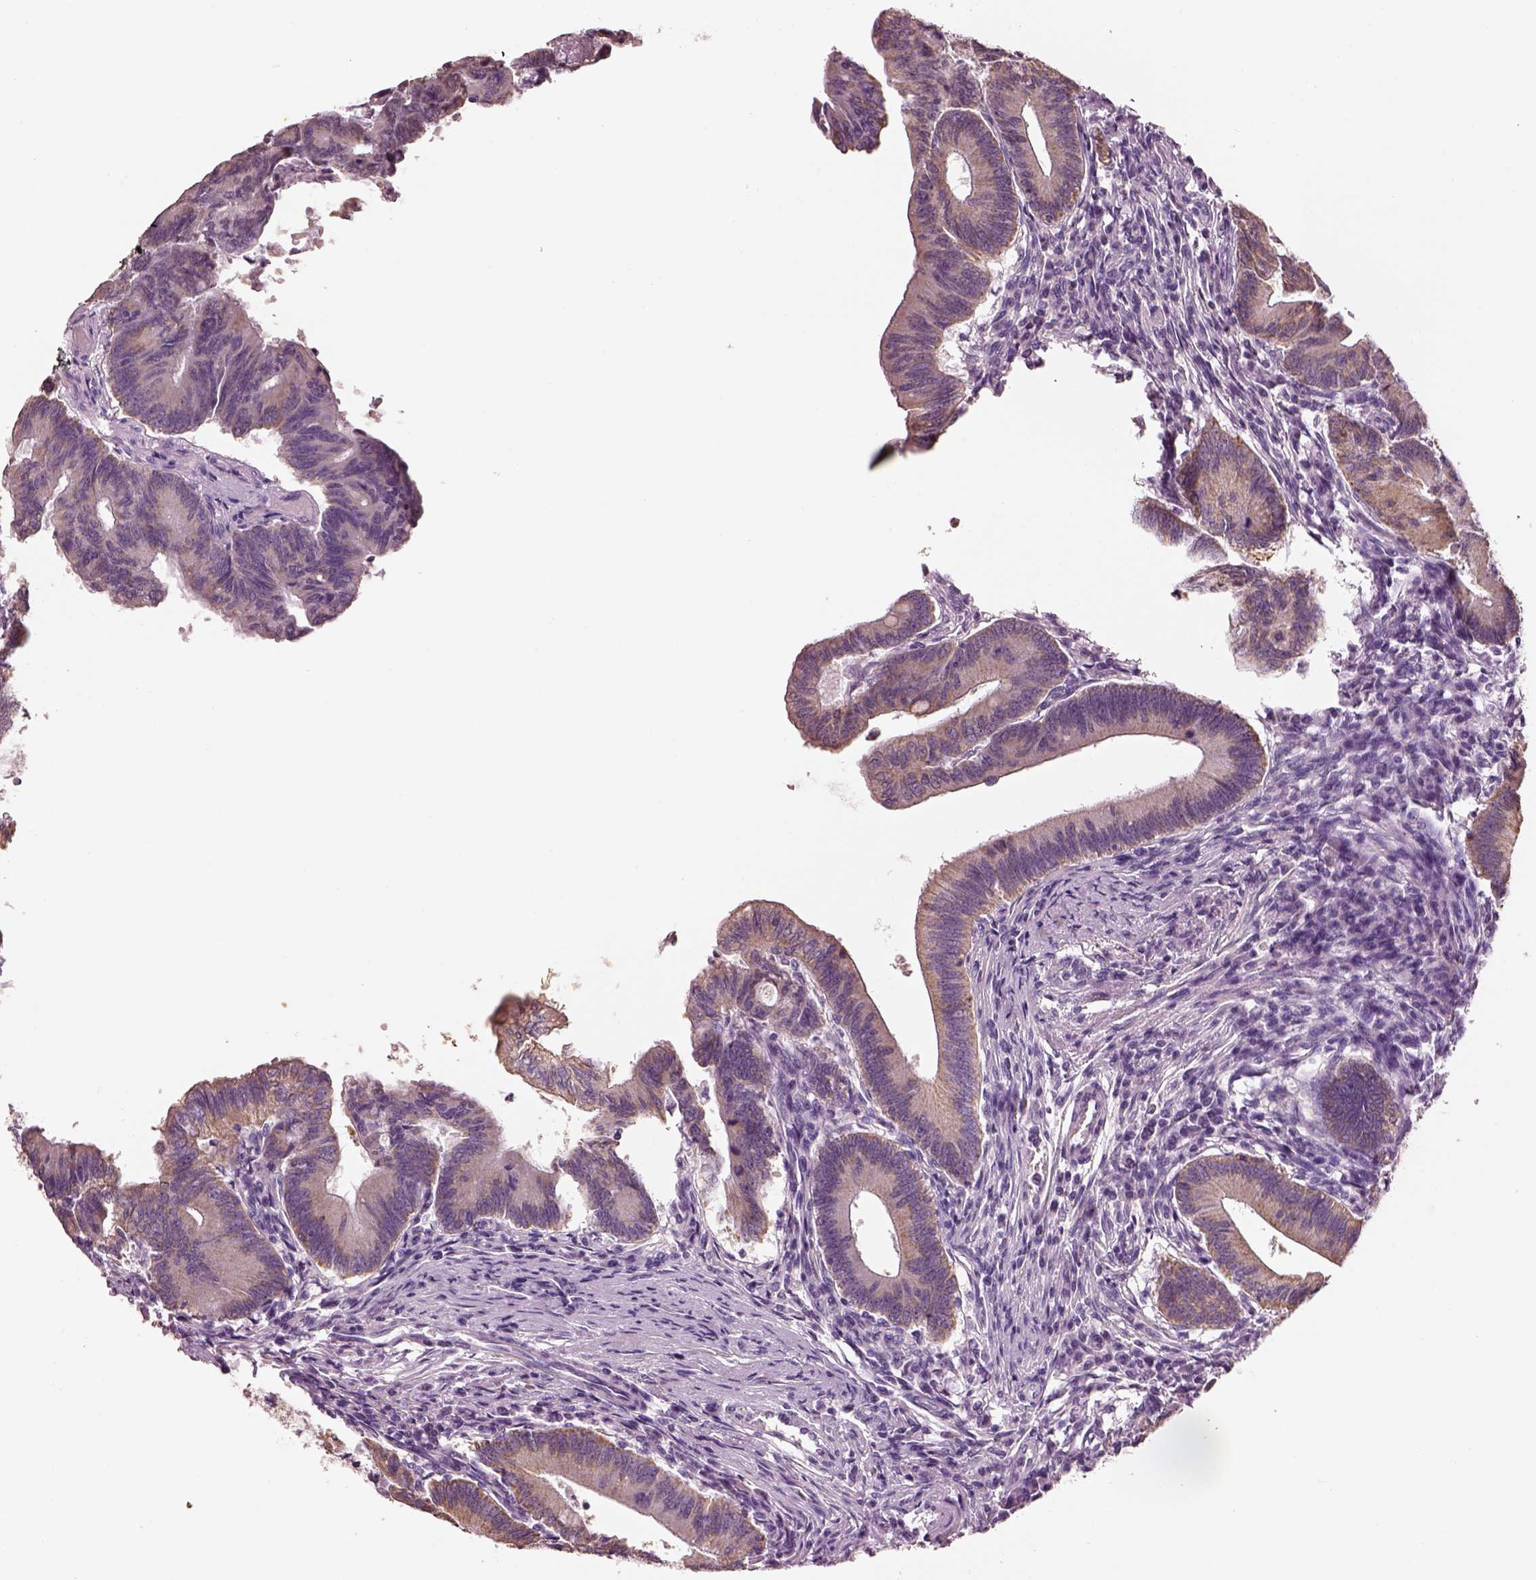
{"staining": {"intensity": "moderate", "quantity": "<25%", "location": "cytoplasmic/membranous"}, "tissue": "colorectal cancer", "cell_type": "Tumor cells", "image_type": "cancer", "snomed": [{"axis": "morphology", "description": "Adenocarcinoma, NOS"}, {"axis": "topography", "description": "Colon"}], "caption": "DAB immunohistochemical staining of colorectal adenocarcinoma shows moderate cytoplasmic/membranous protein positivity in approximately <25% of tumor cells.", "gene": "ELSPBP1", "patient": {"sex": "female", "age": 70}}